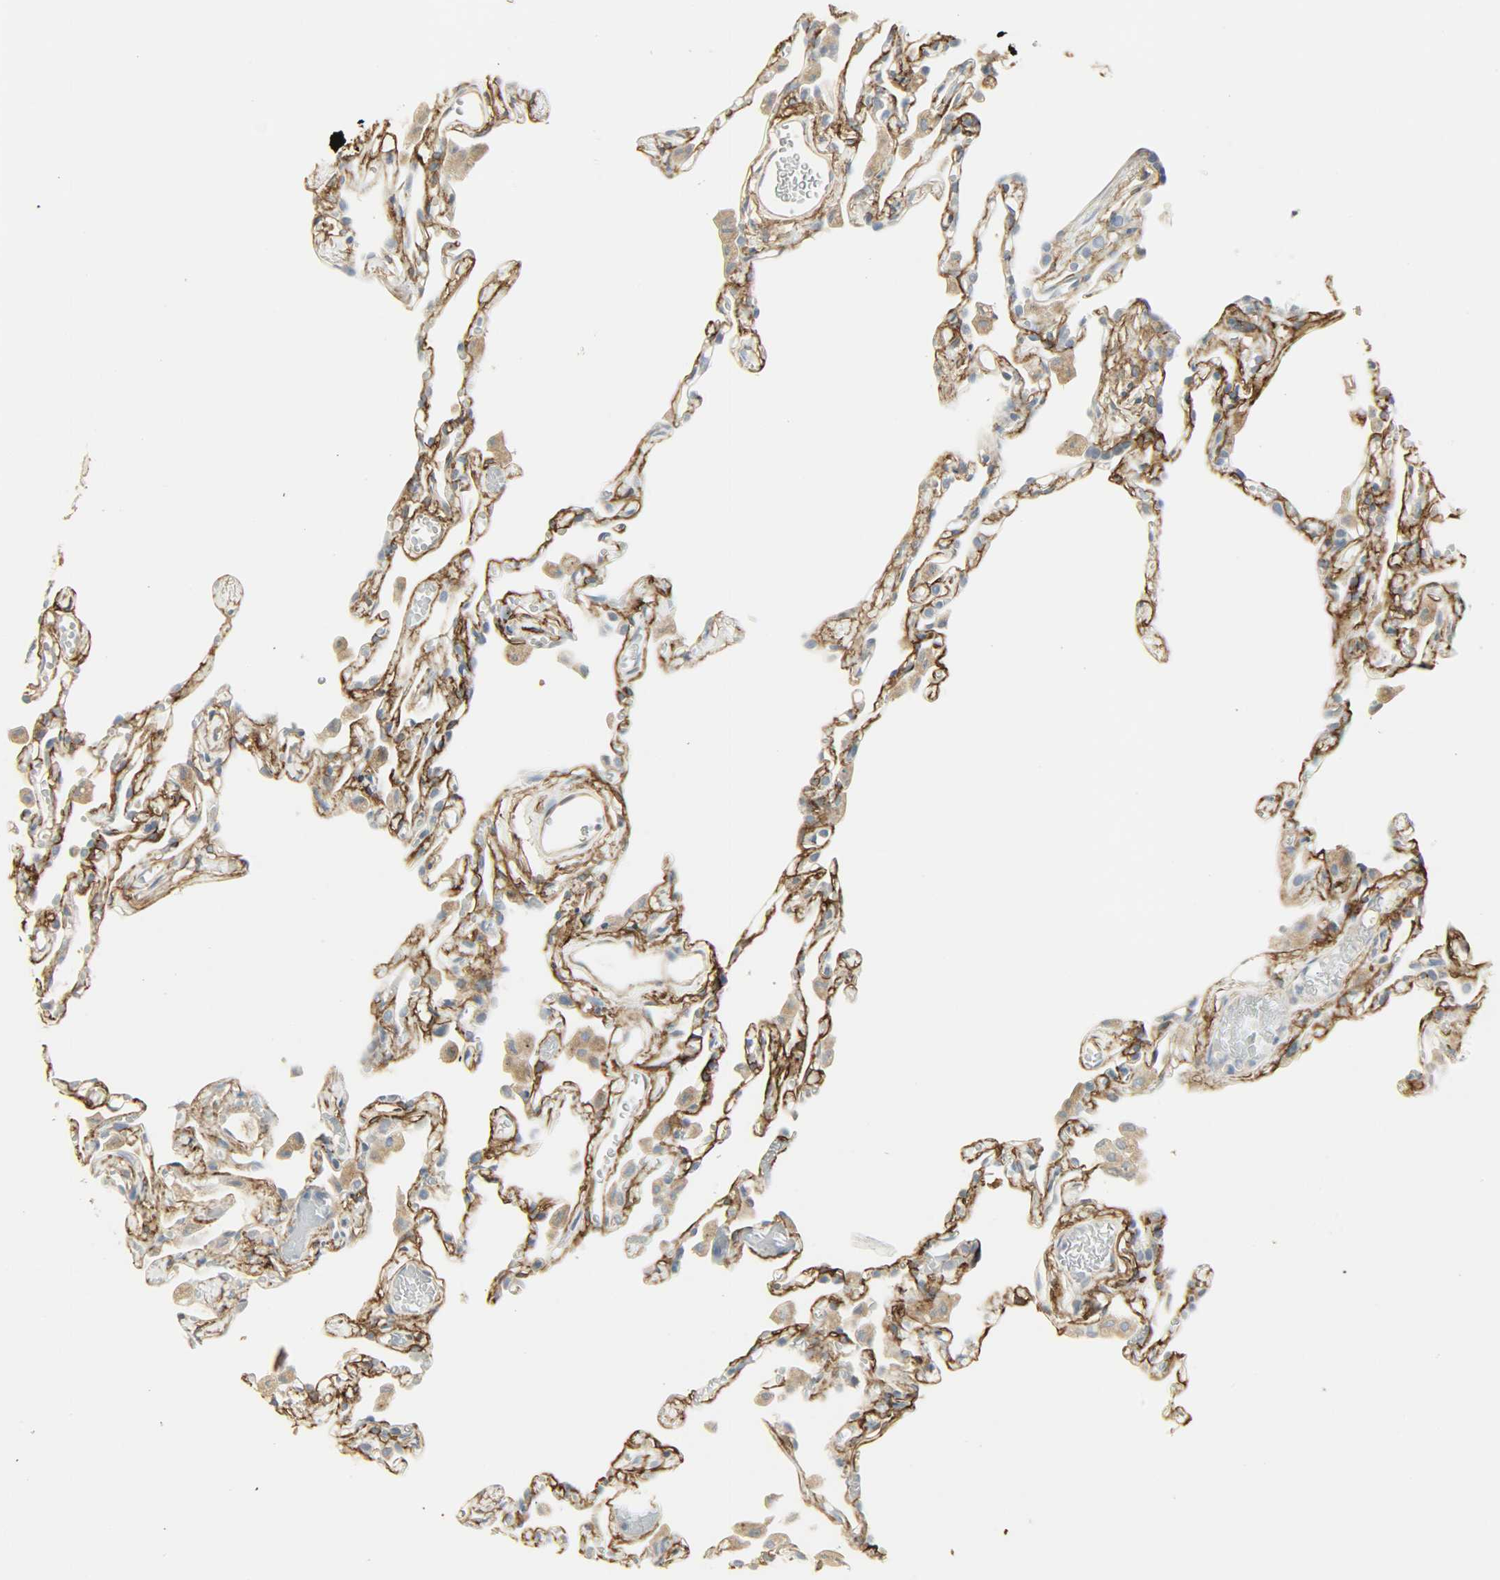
{"staining": {"intensity": "moderate", "quantity": ">75%", "location": "cytoplasmic/membranous"}, "tissue": "lung", "cell_type": "Alveolar cells", "image_type": "normal", "snomed": [{"axis": "morphology", "description": "Normal tissue, NOS"}, {"axis": "topography", "description": "Lung"}], "caption": "Protein analysis of normal lung displays moderate cytoplasmic/membranous expression in about >75% of alveolar cells.", "gene": "ENPEP", "patient": {"sex": "female", "age": 49}}